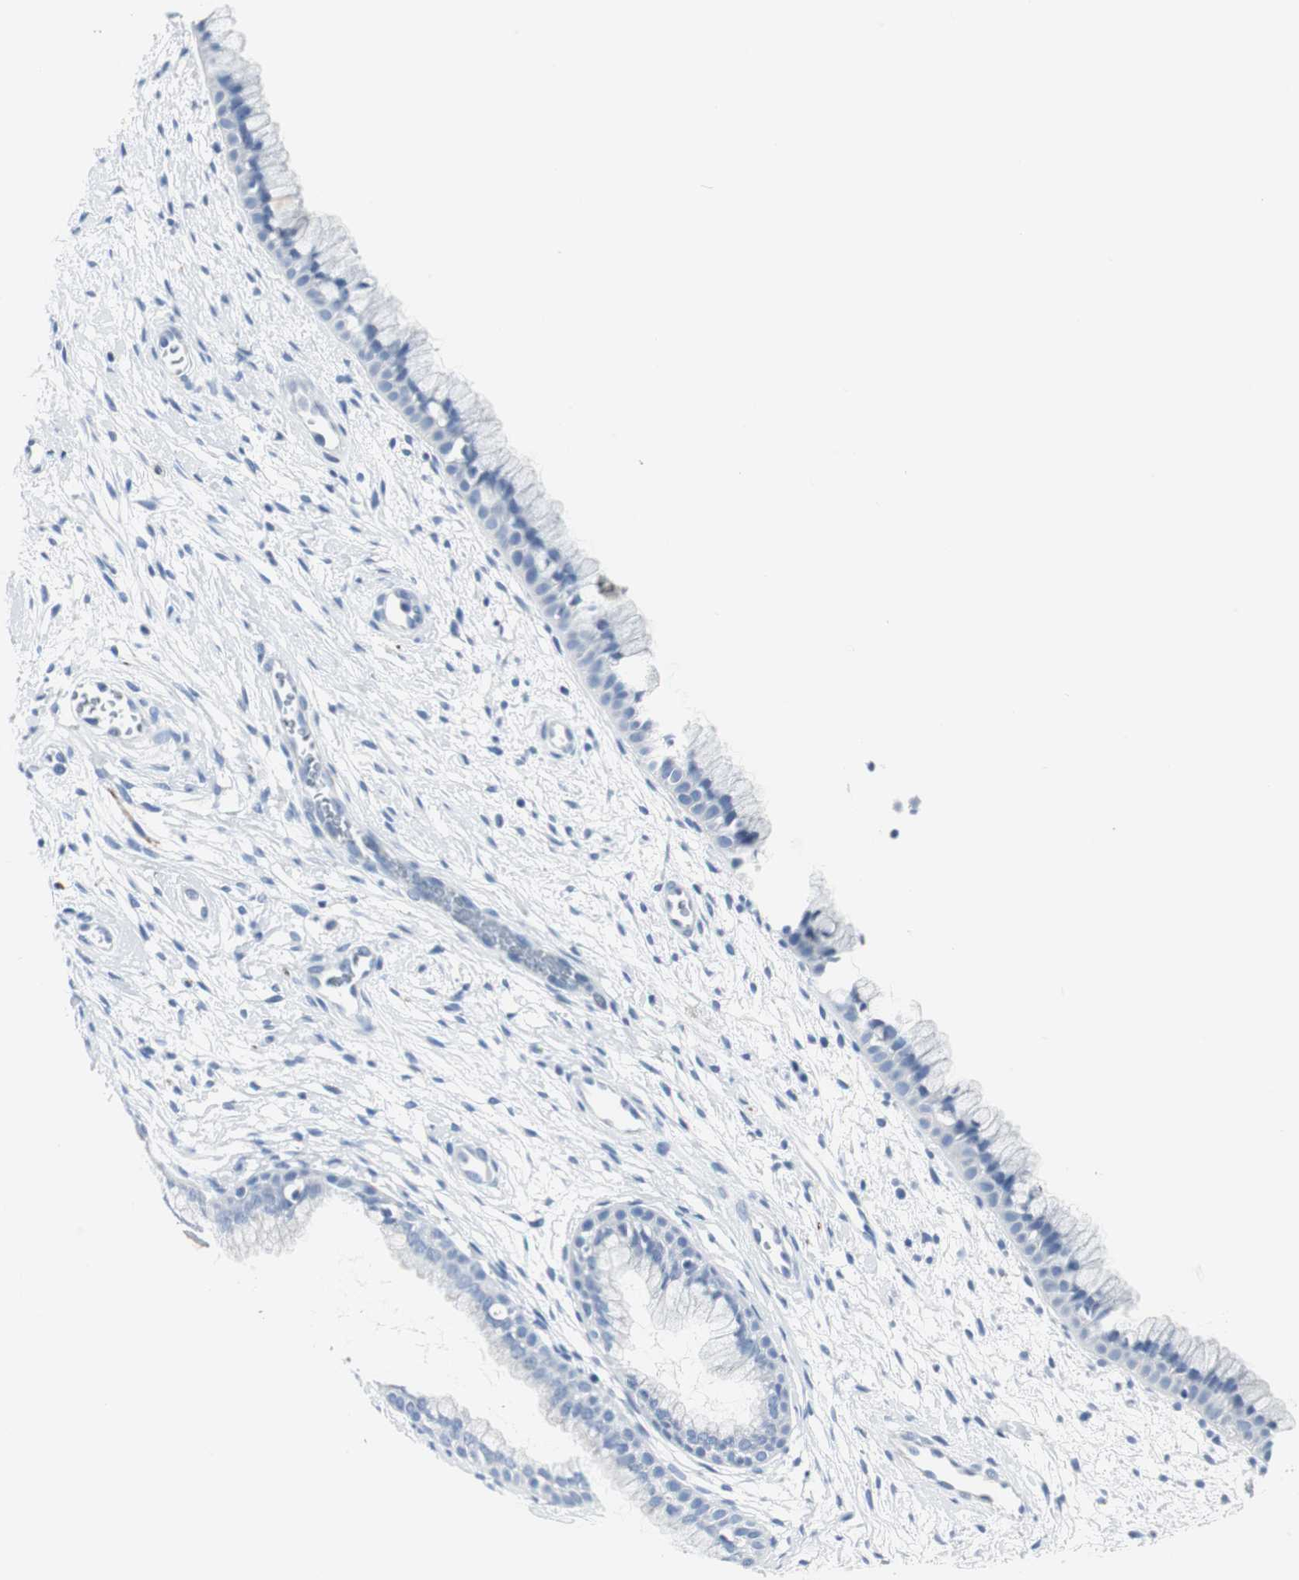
{"staining": {"intensity": "negative", "quantity": "none", "location": "none"}, "tissue": "cervix", "cell_type": "Glandular cells", "image_type": "normal", "snomed": [{"axis": "morphology", "description": "Normal tissue, NOS"}, {"axis": "topography", "description": "Cervix"}], "caption": "Glandular cells show no significant protein expression in benign cervix. (DAB immunohistochemistry (IHC) with hematoxylin counter stain).", "gene": "GAP43", "patient": {"sex": "female", "age": 39}}